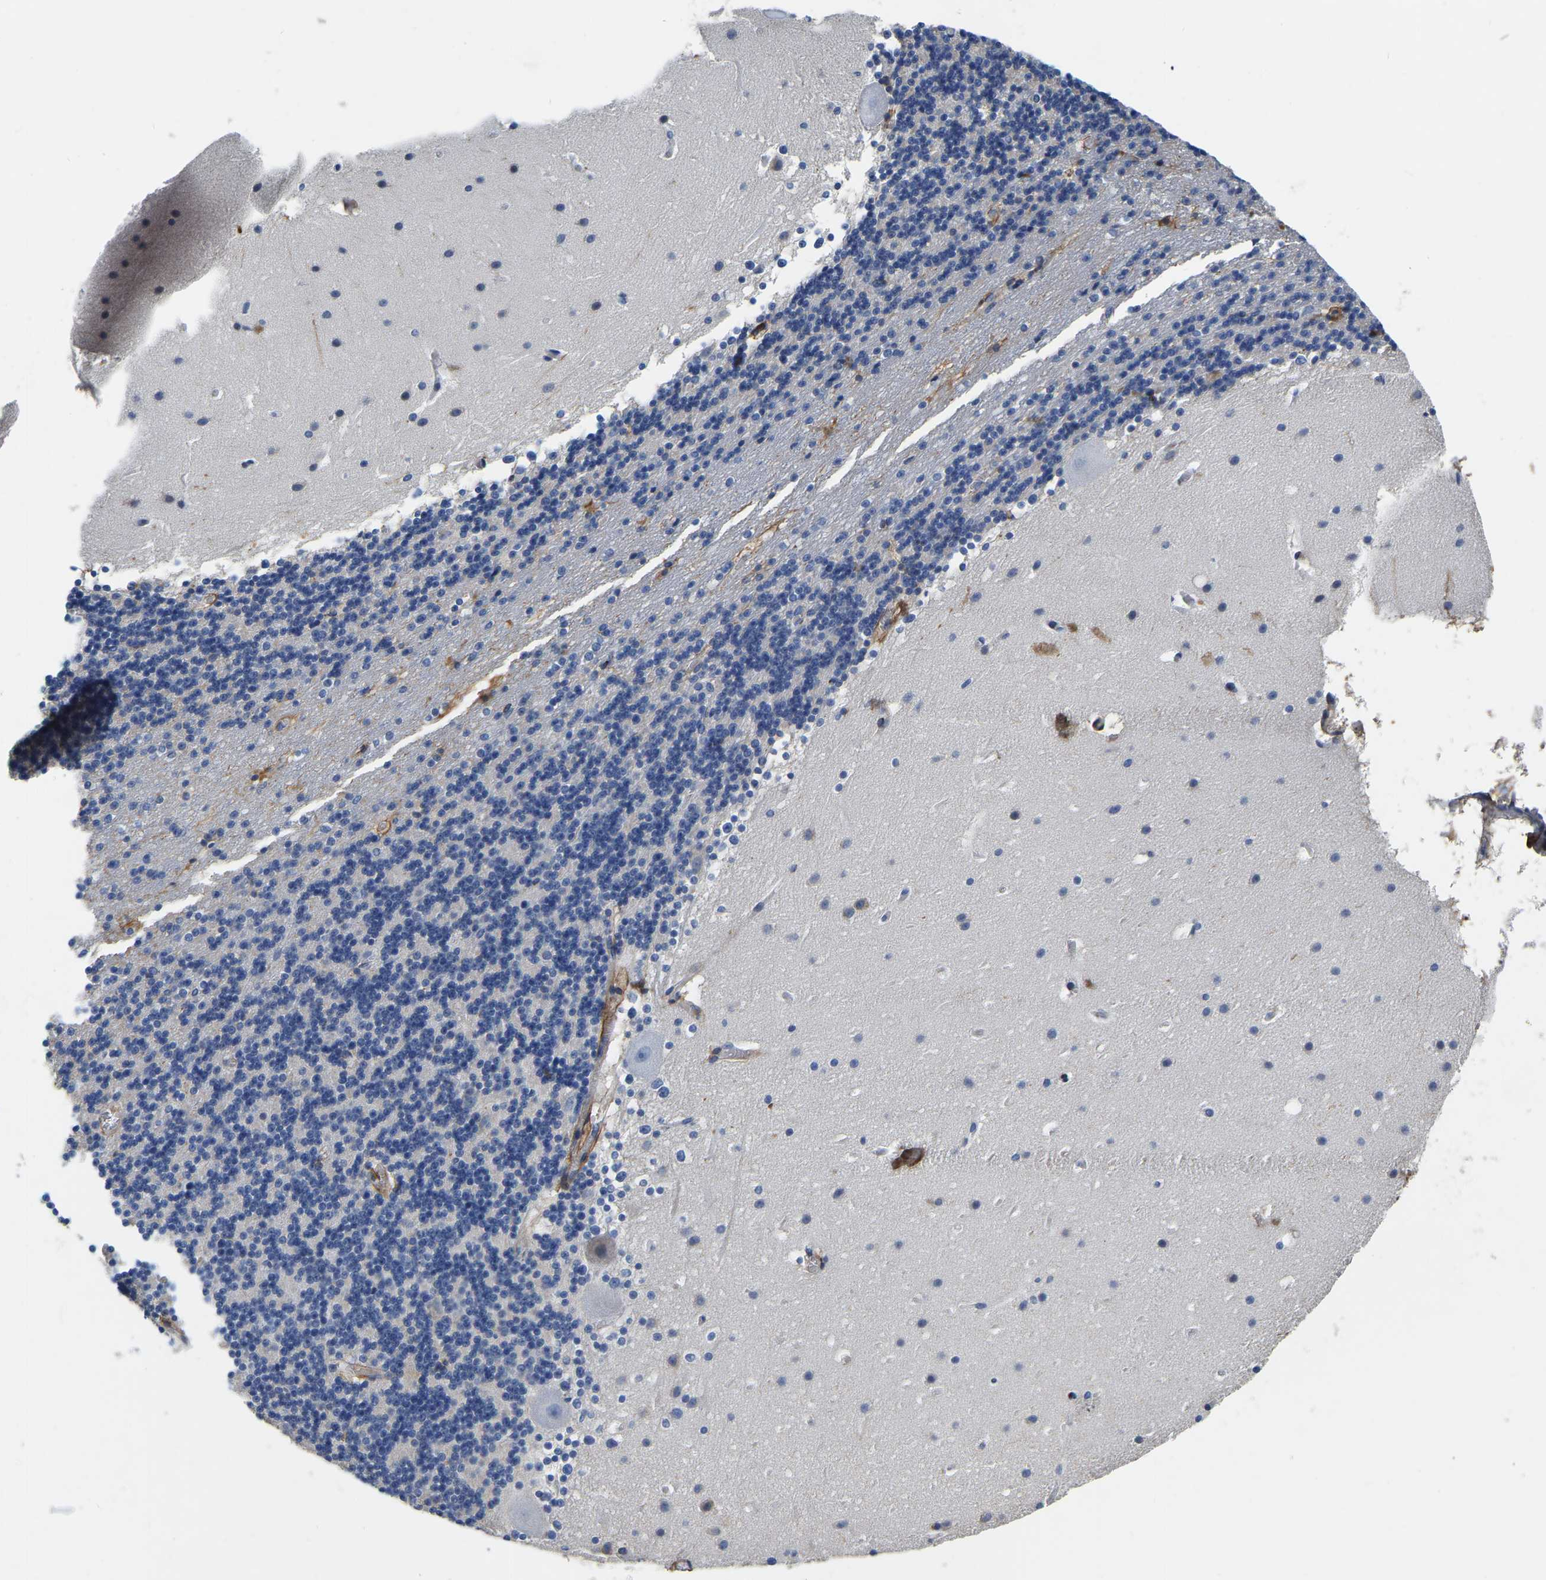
{"staining": {"intensity": "negative", "quantity": "none", "location": "none"}, "tissue": "cerebellum", "cell_type": "Cells in granular layer", "image_type": "normal", "snomed": [{"axis": "morphology", "description": "Normal tissue, NOS"}, {"axis": "topography", "description": "Cerebellum"}], "caption": "Cells in granular layer show no significant staining in benign cerebellum. (Stains: DAB (3,3'-diaminobenzidine) immunohistochemistry with hematoxylin counter stain, Microscopy: brightfield microscopy at high magnification).", "gene": "COL6A1", "patient": {"sex": "female", "age": 19}}